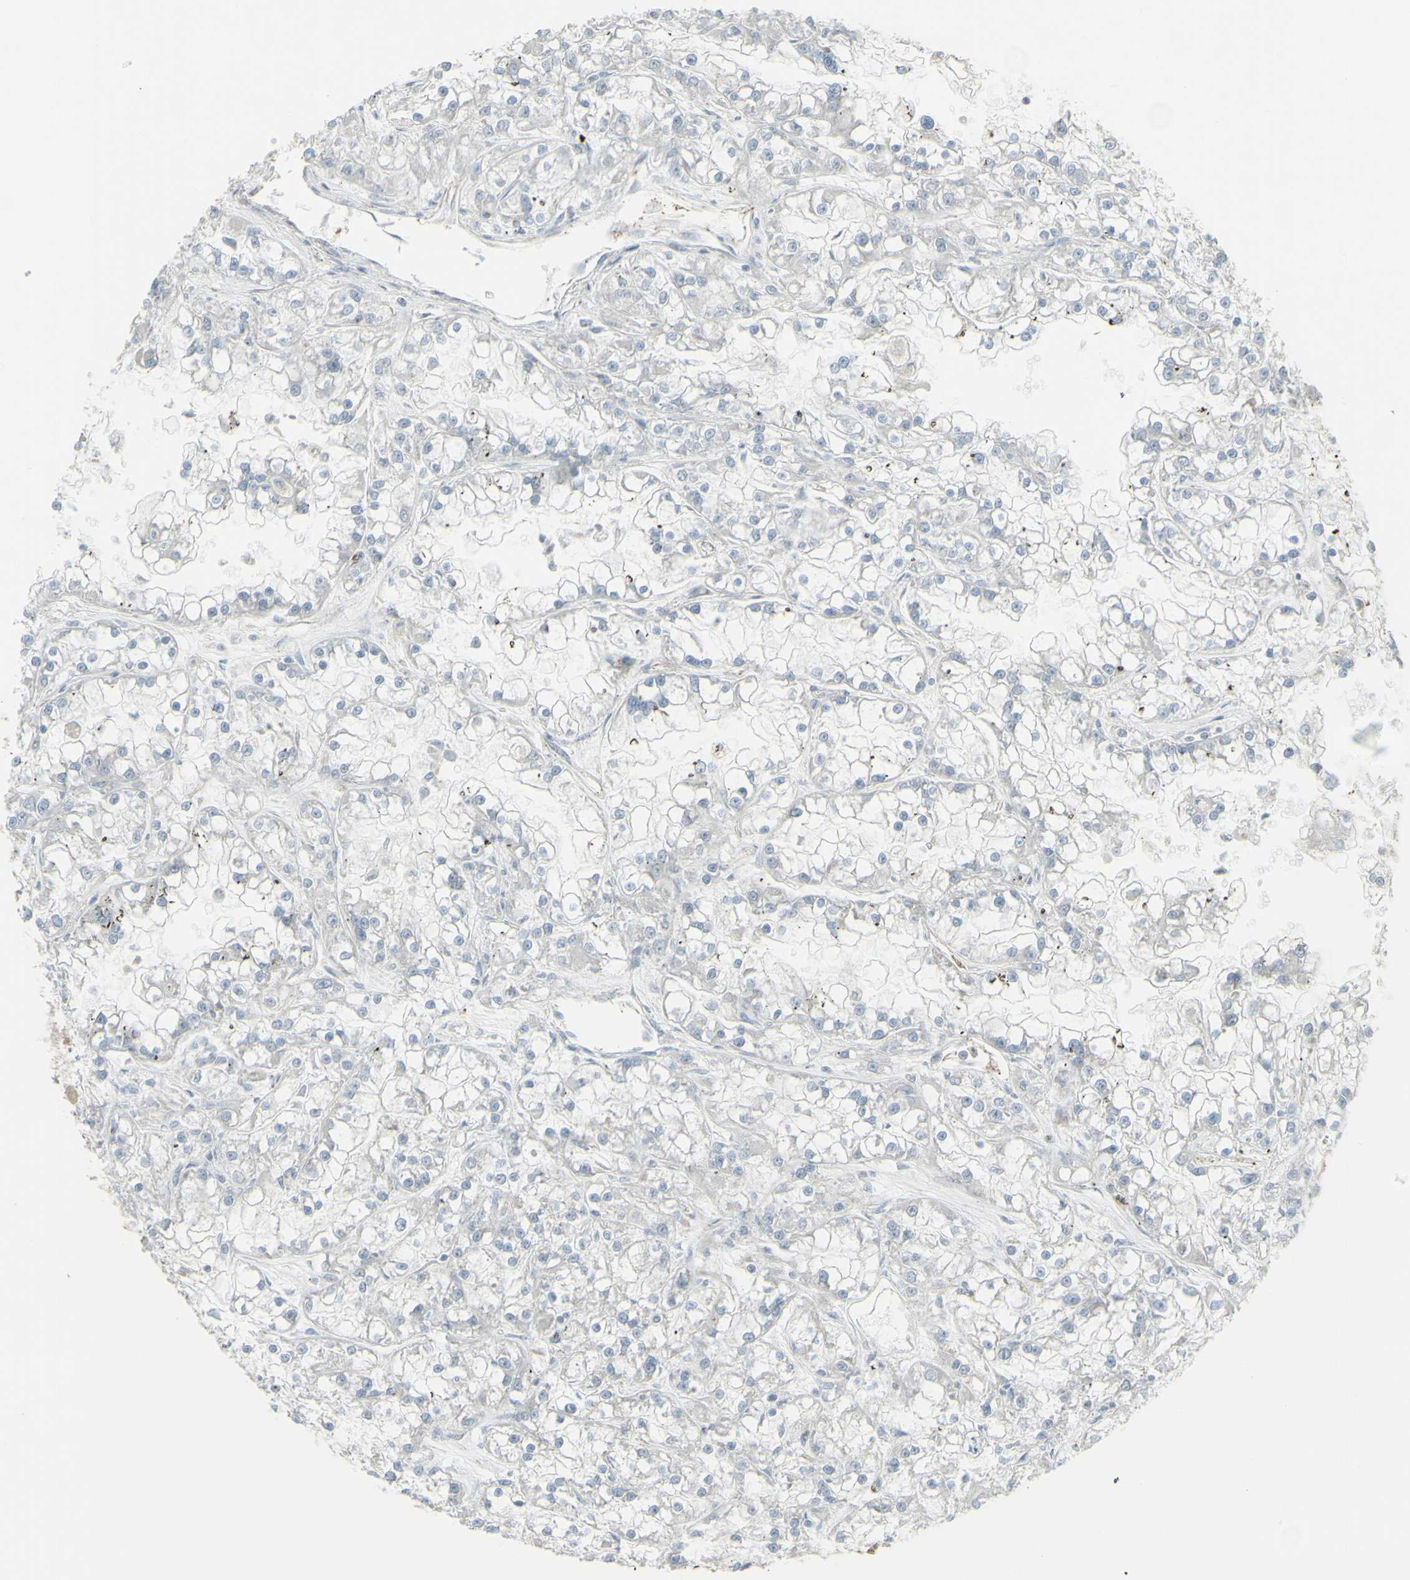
{"staining": {"intensity": "negative", "quantity": "none", "location": "none"}, "tissue": "renal cancer", "cell_type": "Tumor cells", "image_type": "cancer", "snomed": [{"axis": "morphology", "description": "Adenocarcinoma, NOS"}, {"axis": "topography", "description": "Kidney"}], "caption": "IHC histopathology image of human renal cancer stained for a protein (brown), which displays no expression in tumor cells.", "gene": "GALNT6", "patient": {"sex": "female", "age": 52}}